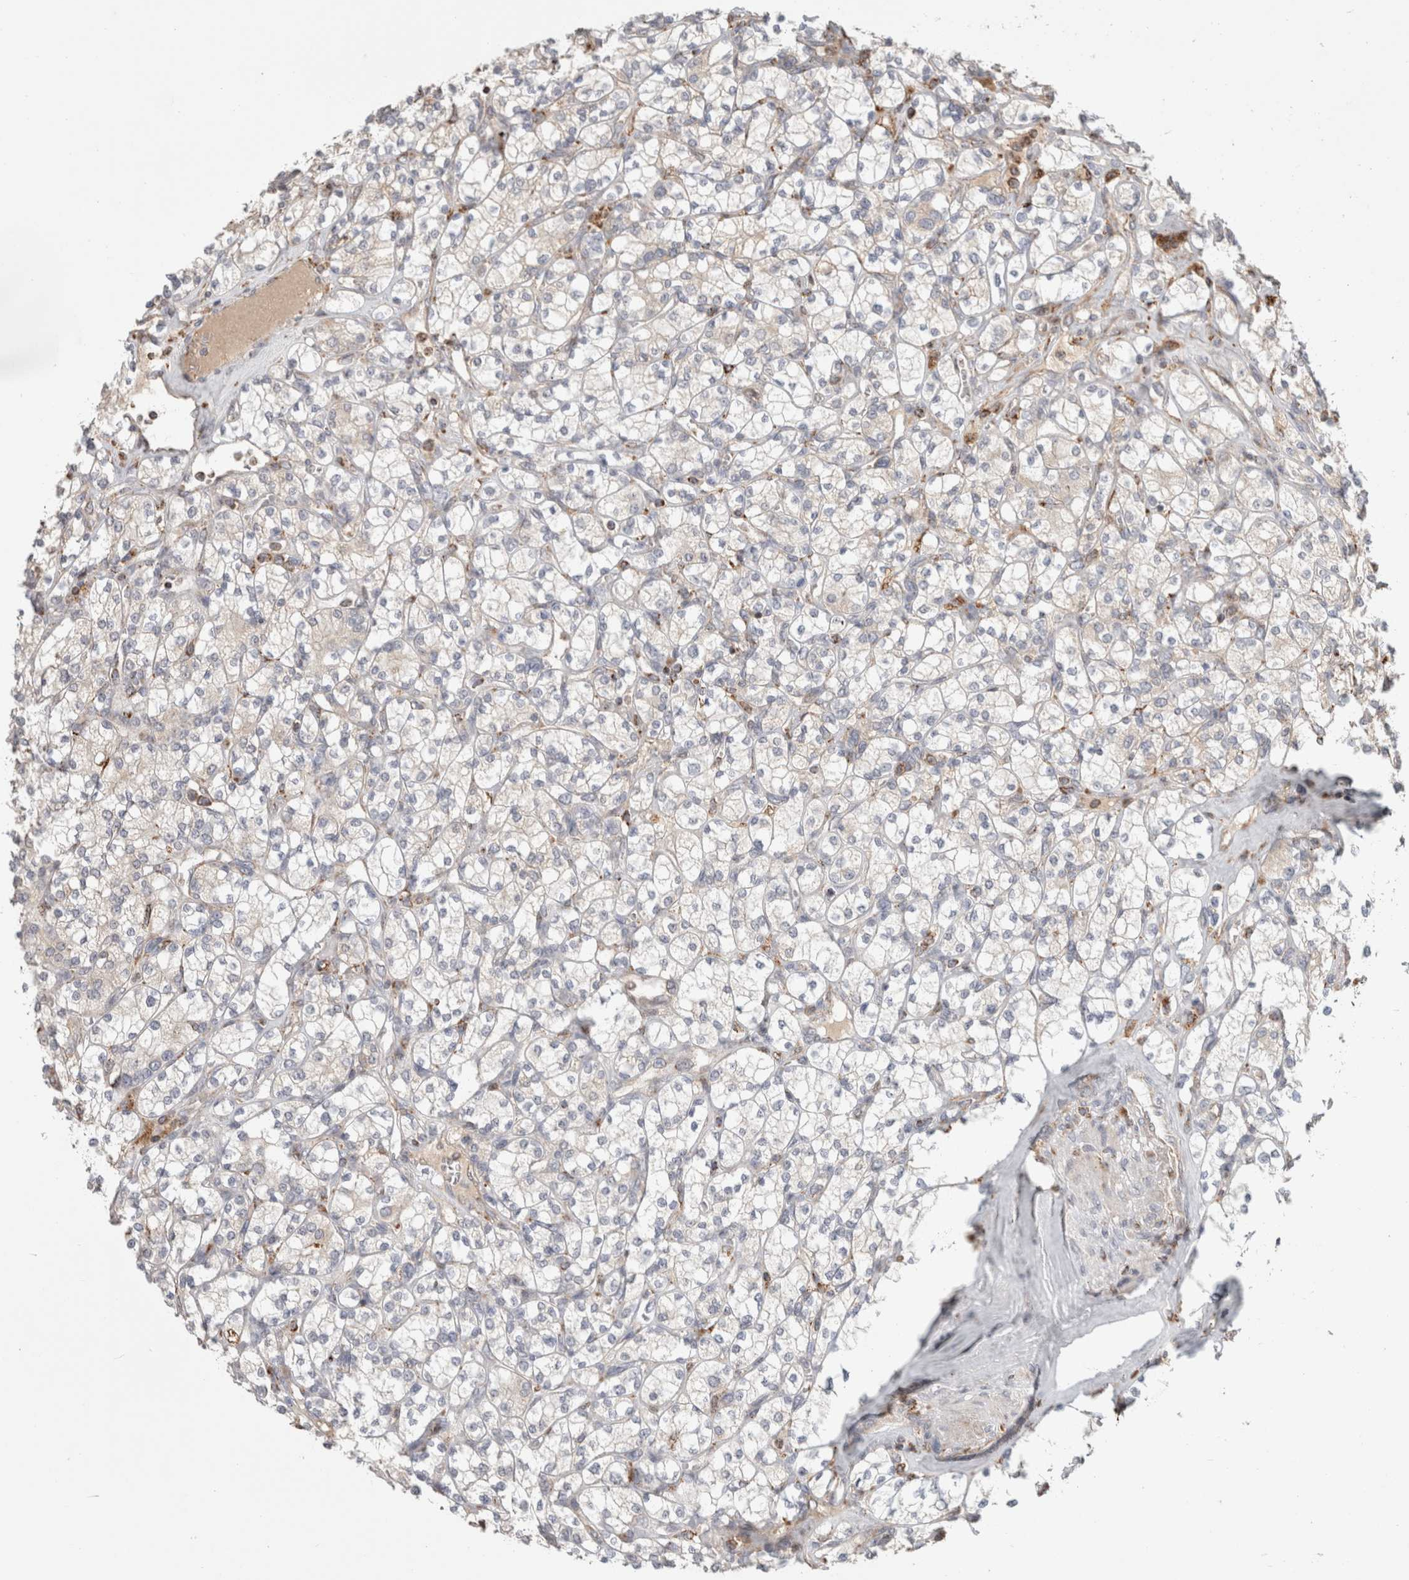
{"staining": {"intensity": "negative", "quantity": "none", "location": "none"}, "tissue": "renal cancer", "cell_type": "Tumor cells", "image_type": "cancer", "snomed": [{"axis": "morphology", "description": "Adenocarcinoma, NOS"}, {"axis": "topography", "description": "Kidney"}], "caption": "Tumor cells show no significant staining in renal cancer. (DAB (3,3'-diaminobenzidine) immunohistochemistry, high magnification).", "gene": "HROB", "patient": {"sex": "male", "age": 77}}